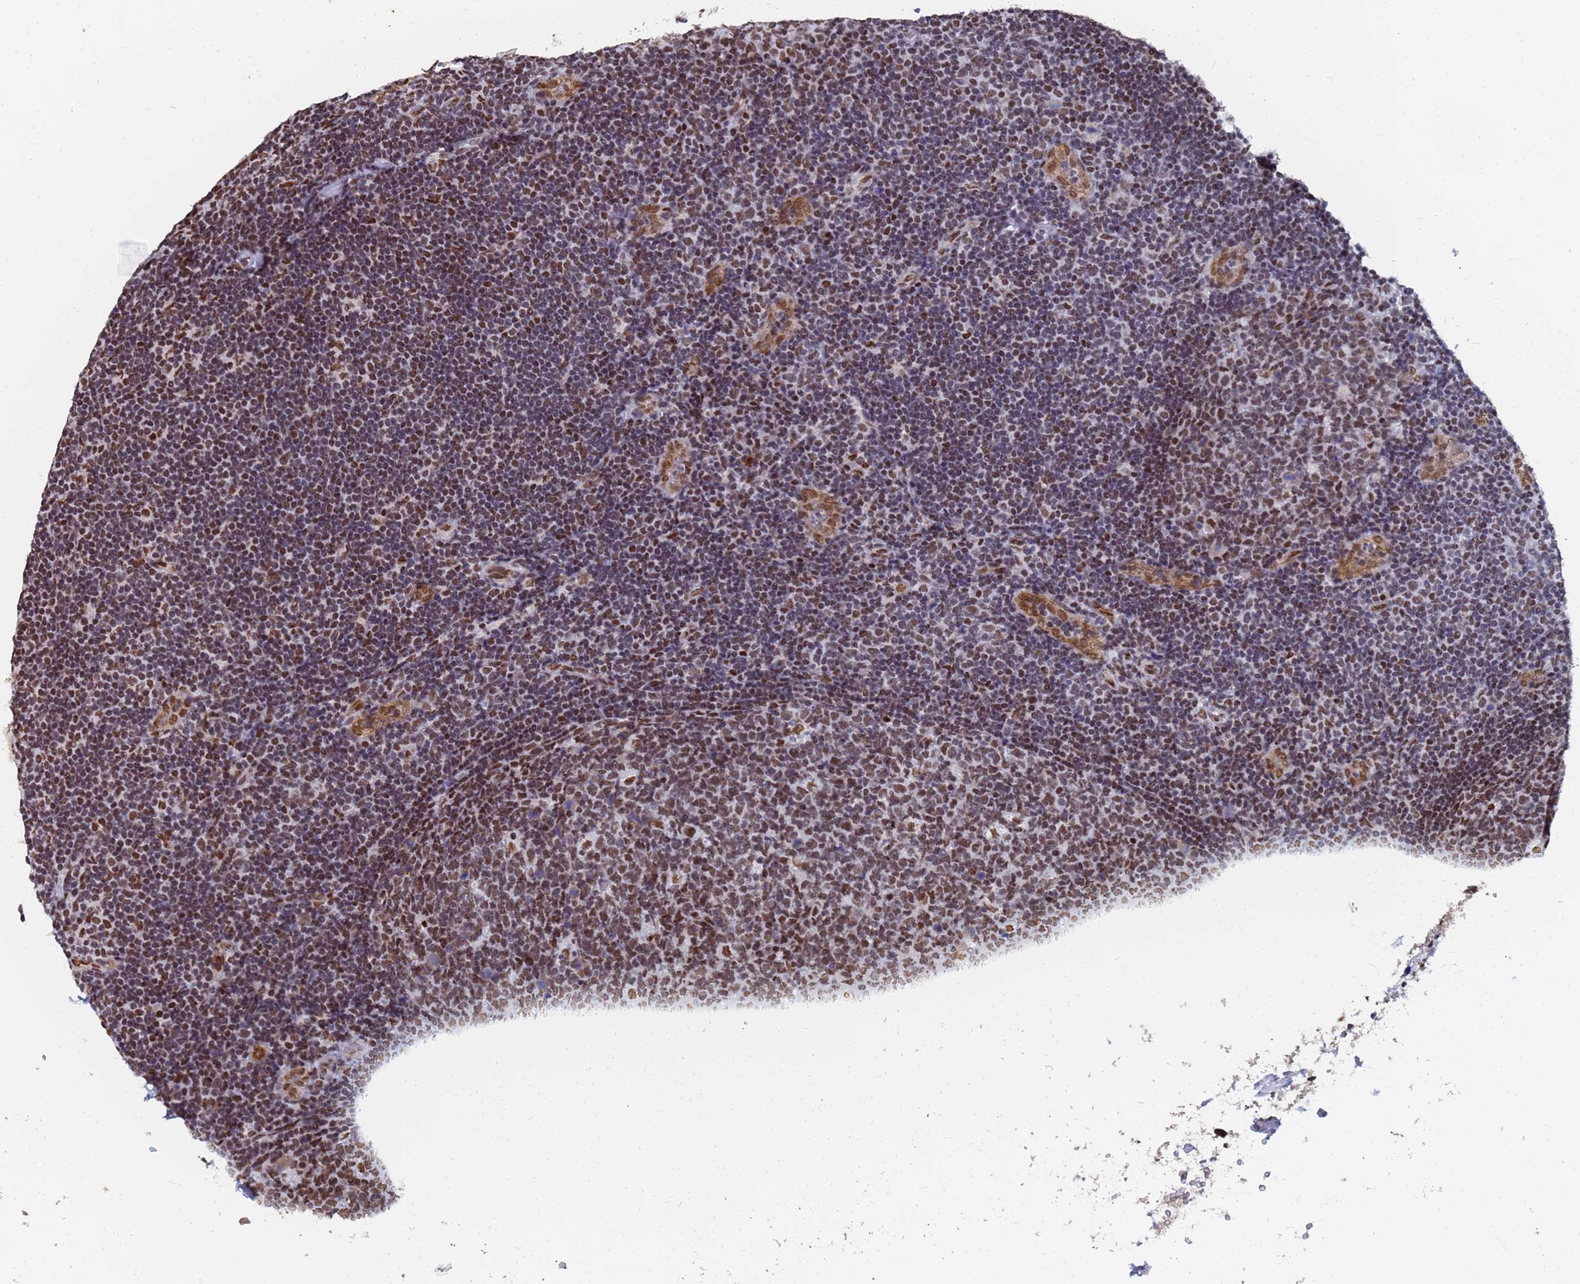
{"staining": {"intensity": "moderate", "quantity": ">75%", "location": "nuclear"}, "tissue": "tonsil", "cell_type": "Germinal center cells", "image_type": "normal", "snomed": [{"axis": "morphology", "description": "Normal tissue, NOS"}, {"axis": "topography", "description": "Tonsil"}], "caption": "An image showing moderate nuclear expression in approximately >75% of germinal center cells in normal tonsil, as visualized by brown immunohistochemical staining.", "gene": "RAVER2", "patient": {"sex": "male", "age": 17}}